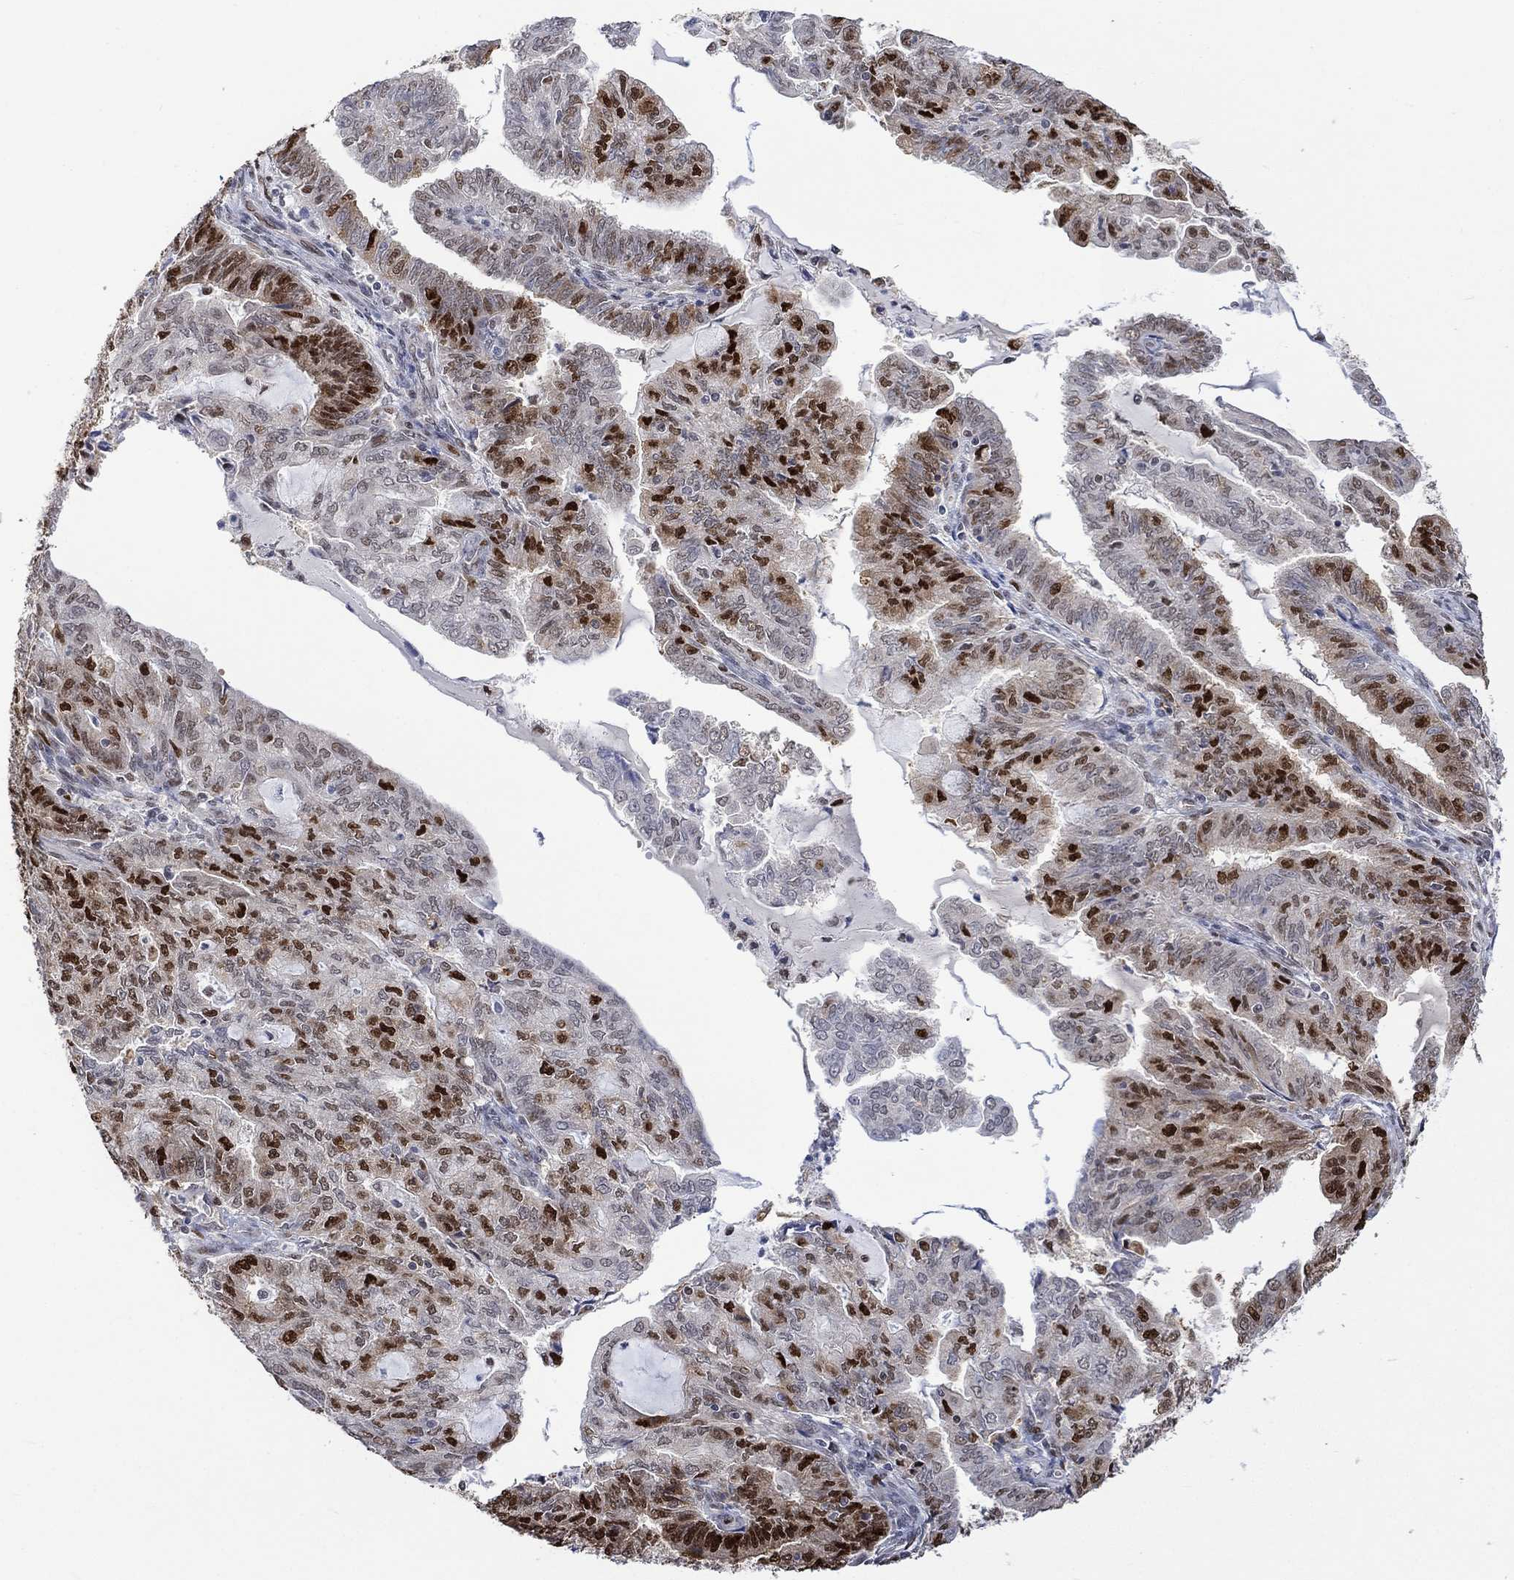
{"staining": {"intensity": "strong", "quantity": "25%-75%", "location": "nuclear"}, "tissue": "endometrial cancer", "cell_type": "Tumor cells", "image_type": "cancer", "snomed": [{"axis": "morphology", "description": "Adenocarcinoma, NOS"}, {"axis": "topography", "description": "Endometrium"}], "caption": "A high-resolution histopathology image shows immunohistochemistry staining of endometrial adenocarcinoma, which shows strong nuclear positivity in about 25%-75% of tumor cells.", "gene": "RAD54L2", "patient": {"sex": "female", "age": 82}}